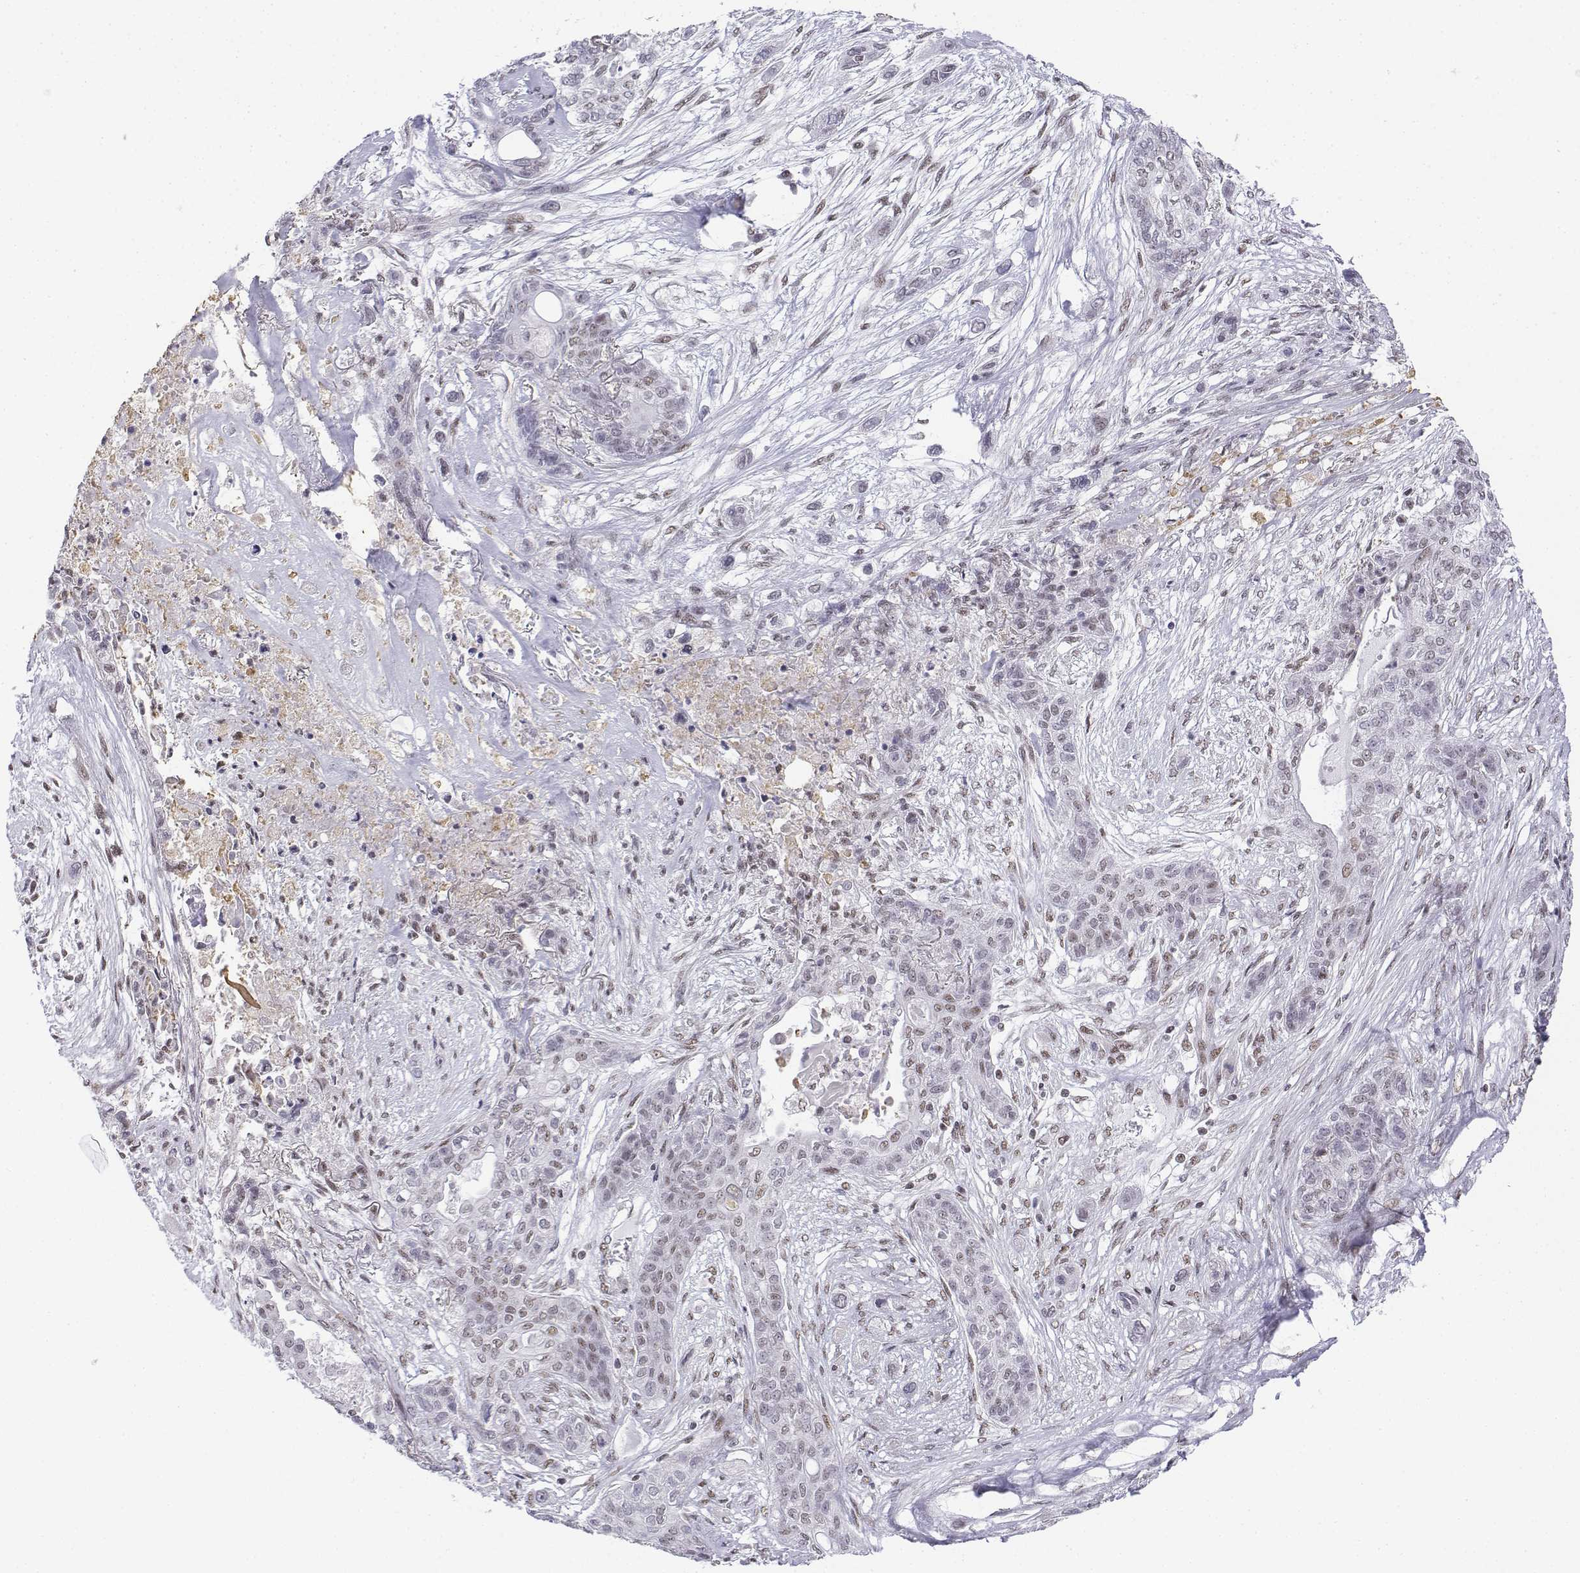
{"staining": {"intensity": "weak", "quantity": "25%-75%", "location": "nuclear"}, "tissue": "lung cancer", "cell_type": "Tumor cells", "image_type": "cancer", "snomed": [{"axis": "morphology", "description": "Squamous cell carcinoma, NOS"}, {"axis": "topography", "description": "Lung"}], "caption": "About 25%-75% of tumor cells in human lung cancer display weak nuclear protein positivity as visualized by brown immunohistochemical staining.", "gene": "SETD1A", "patient": {"sex": "female", "age": 70}}